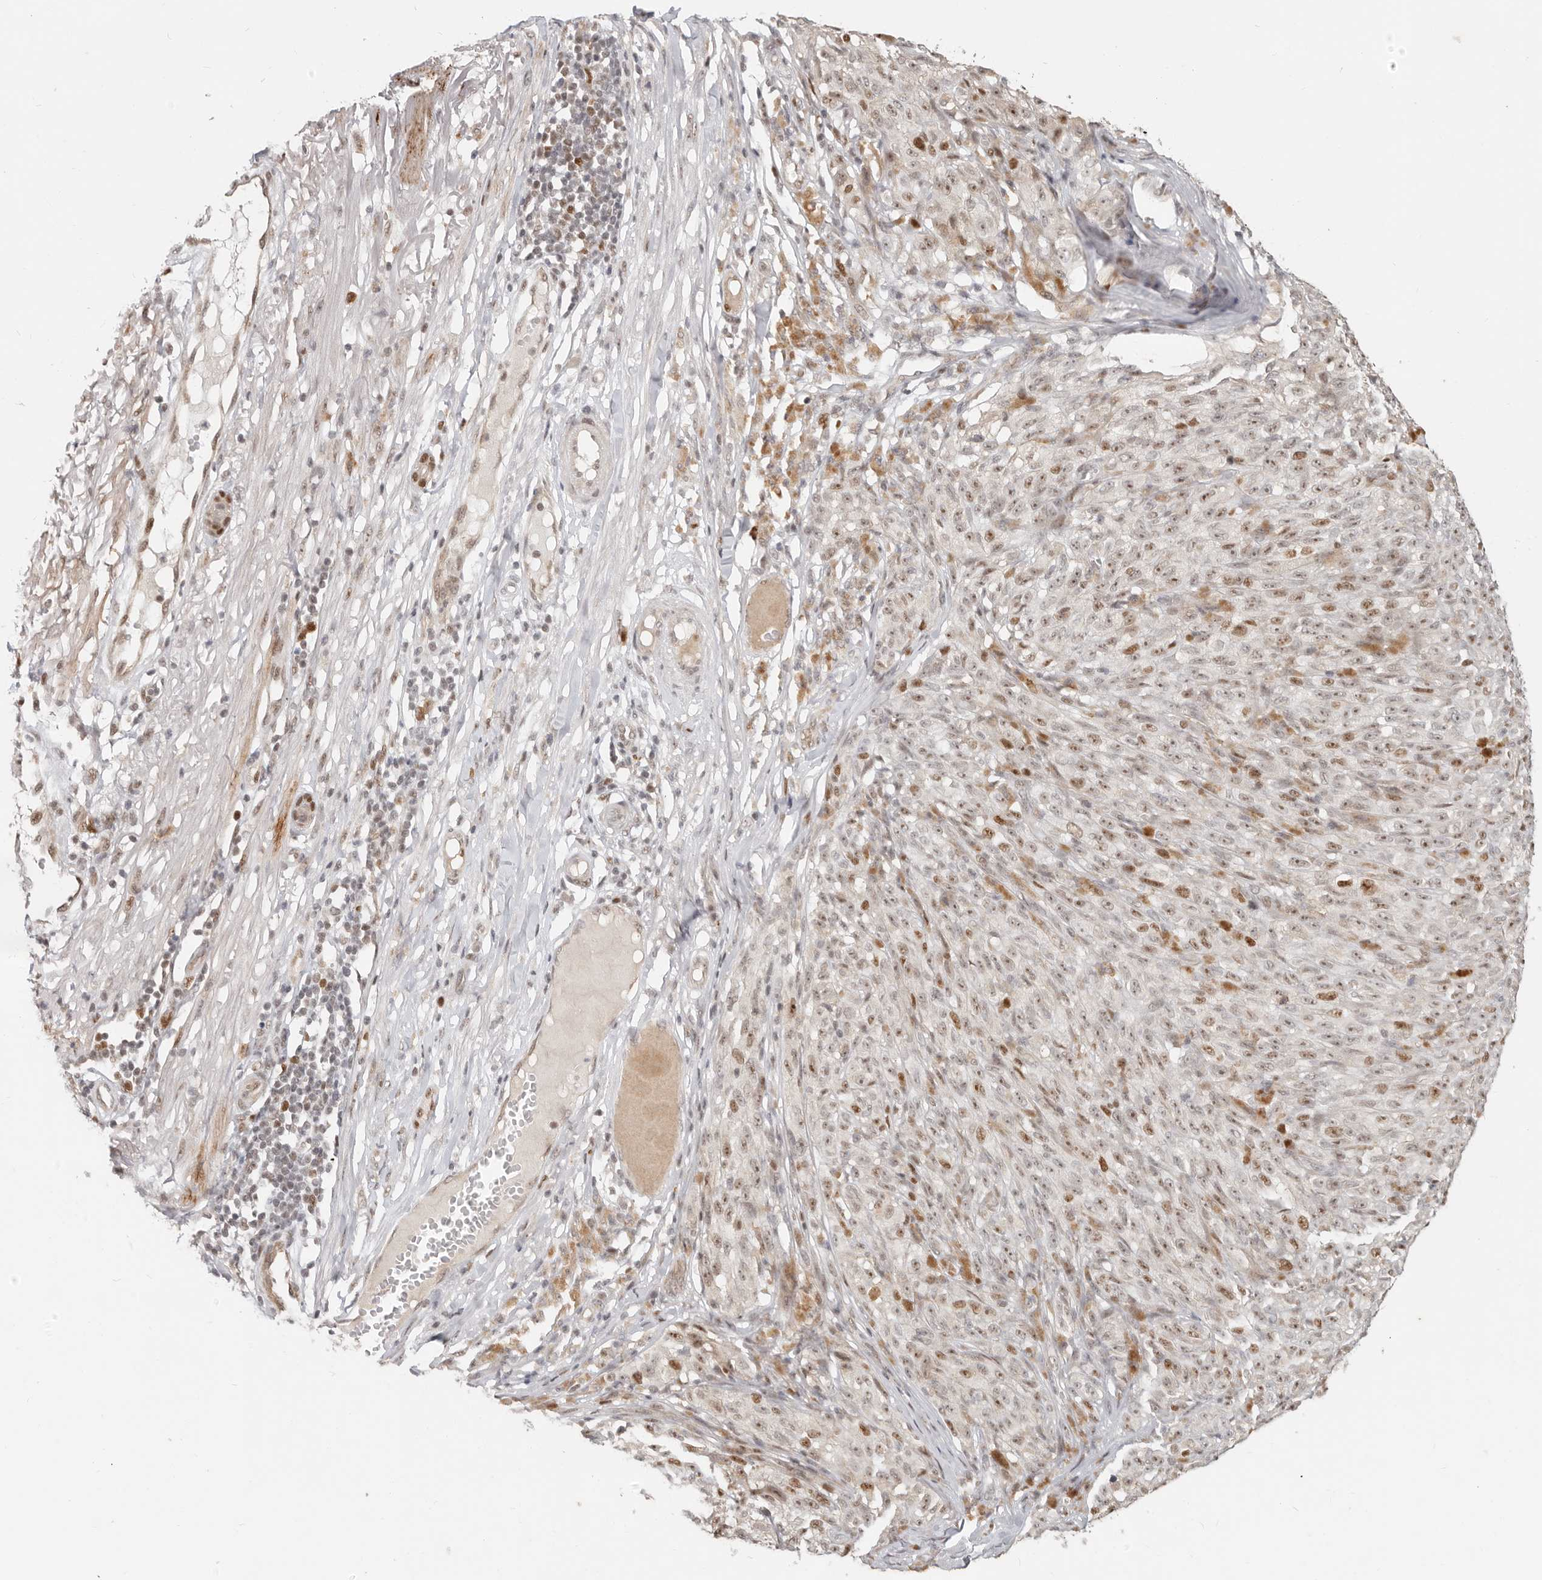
{"staining": {"intensity": "moderate", "quantity": "25%-75%", "location": "nuclear"}, "tissue": "melanoma", "cell_type": "Tumor cells", "image_type": "cancer", "snomed": [{"axis": "morphology", "description": "Malignant melanoma, NOS"}, {"axis": "topography", "description": "Skin"}], "caption": "Tumor cells show medium levels of moderate nuclear staining in about 25%-75% of cells in human malignant melanoma.", "gene": "RFC2", "patient": {"sex": "female", "age": 82}}